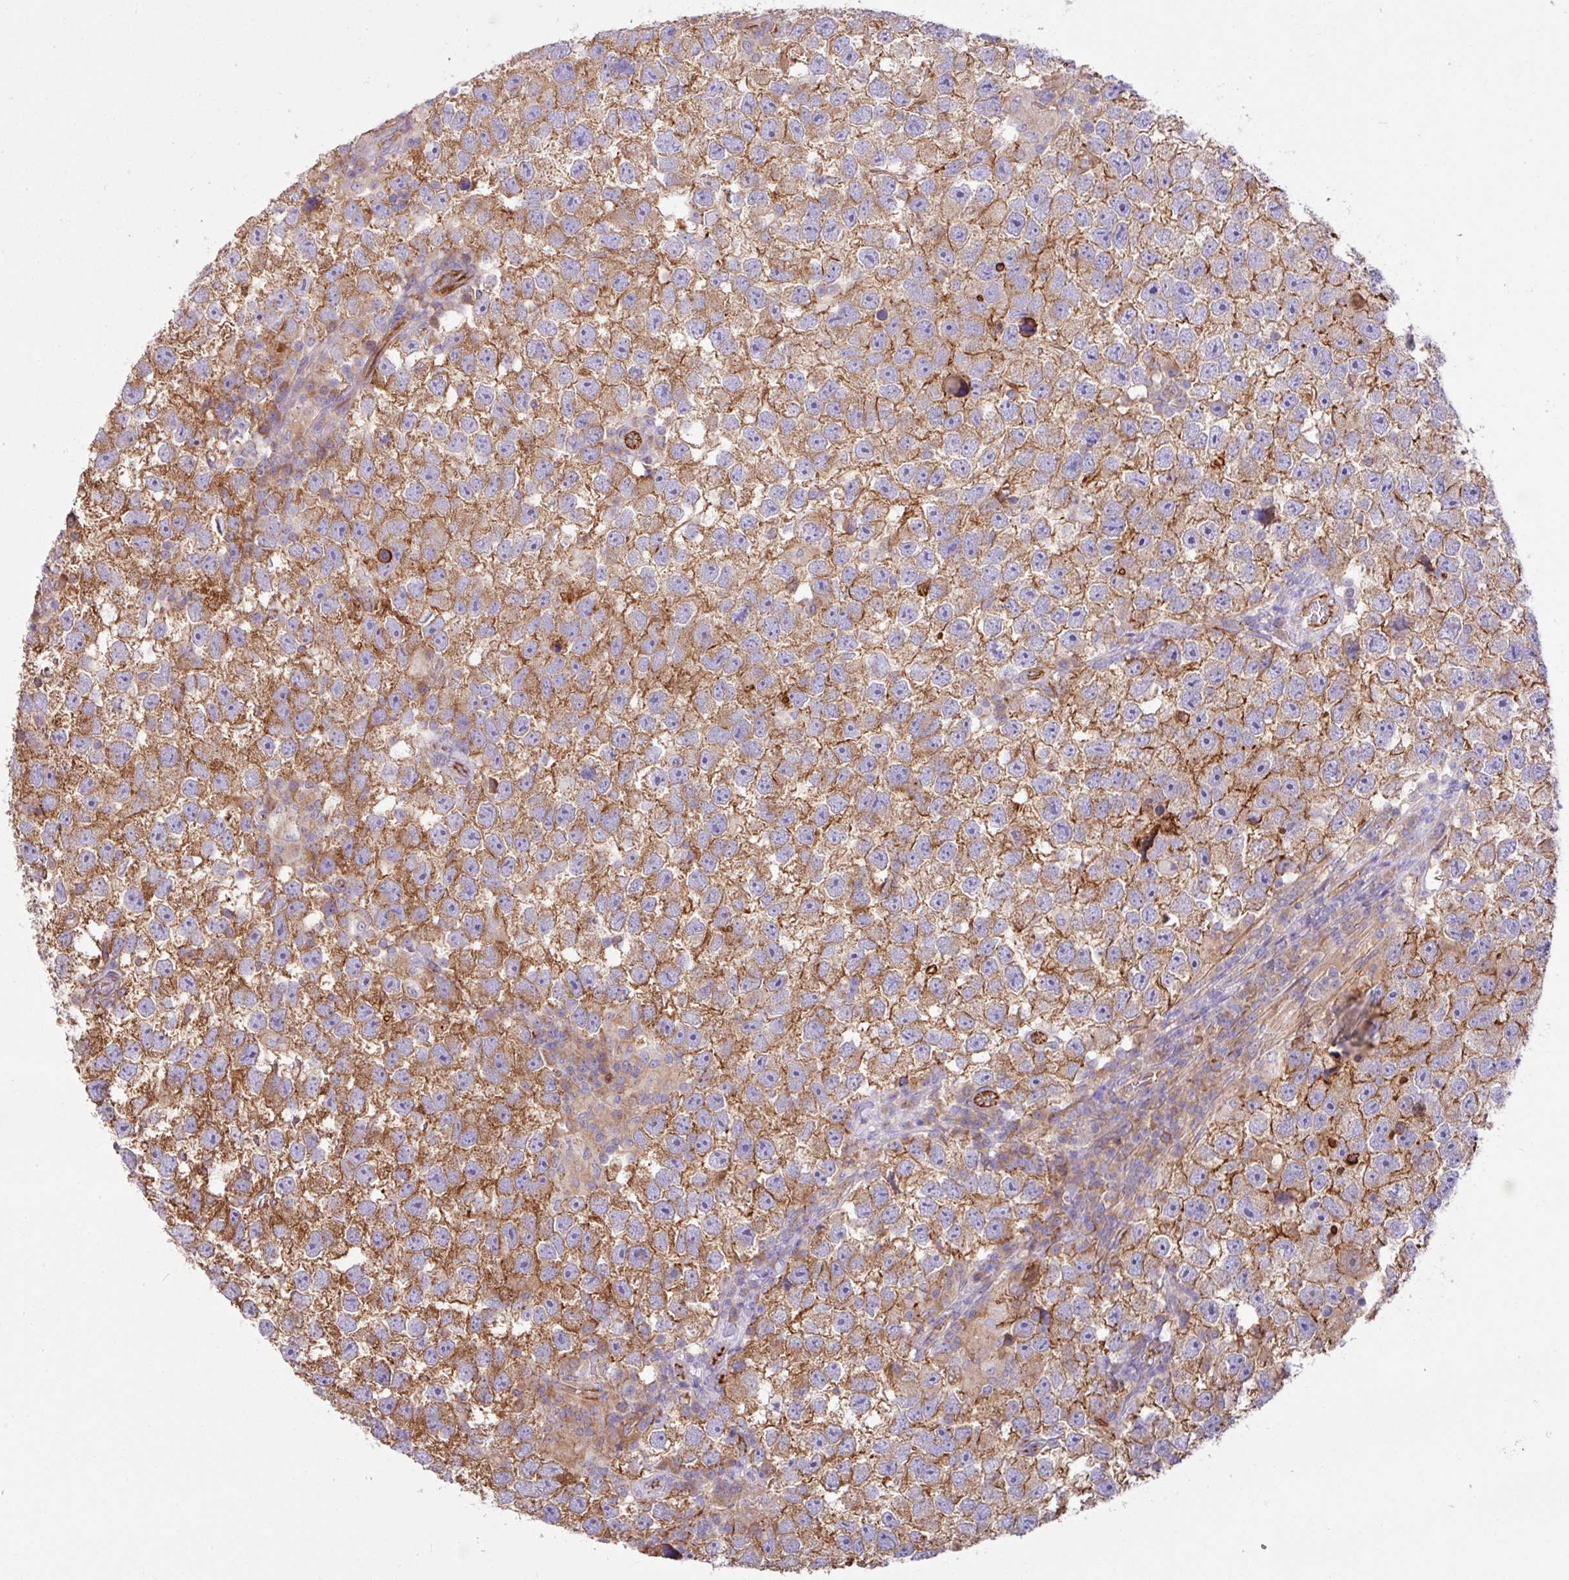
{"staining": {"intensity": "moderate", "quantity": ">75%", "location": "cytoplasmic/membranous"}, "tissue": "testis cancer", "cell_type": "Tumor cells", "image_type": "cancer", "snomed": [{"axis": "morphology", "description": "Seminoma, NOS"}, {"axis": "topography", "description": "Testis"}], "caption": "Seminoma (testis) stained with a brown dye demonstrates moderate cytoplasmic/membranous positive expression in about >75% of tumor cells.", "gene": "LRRC53", "patient": {"sex": "male", "age": 26}}